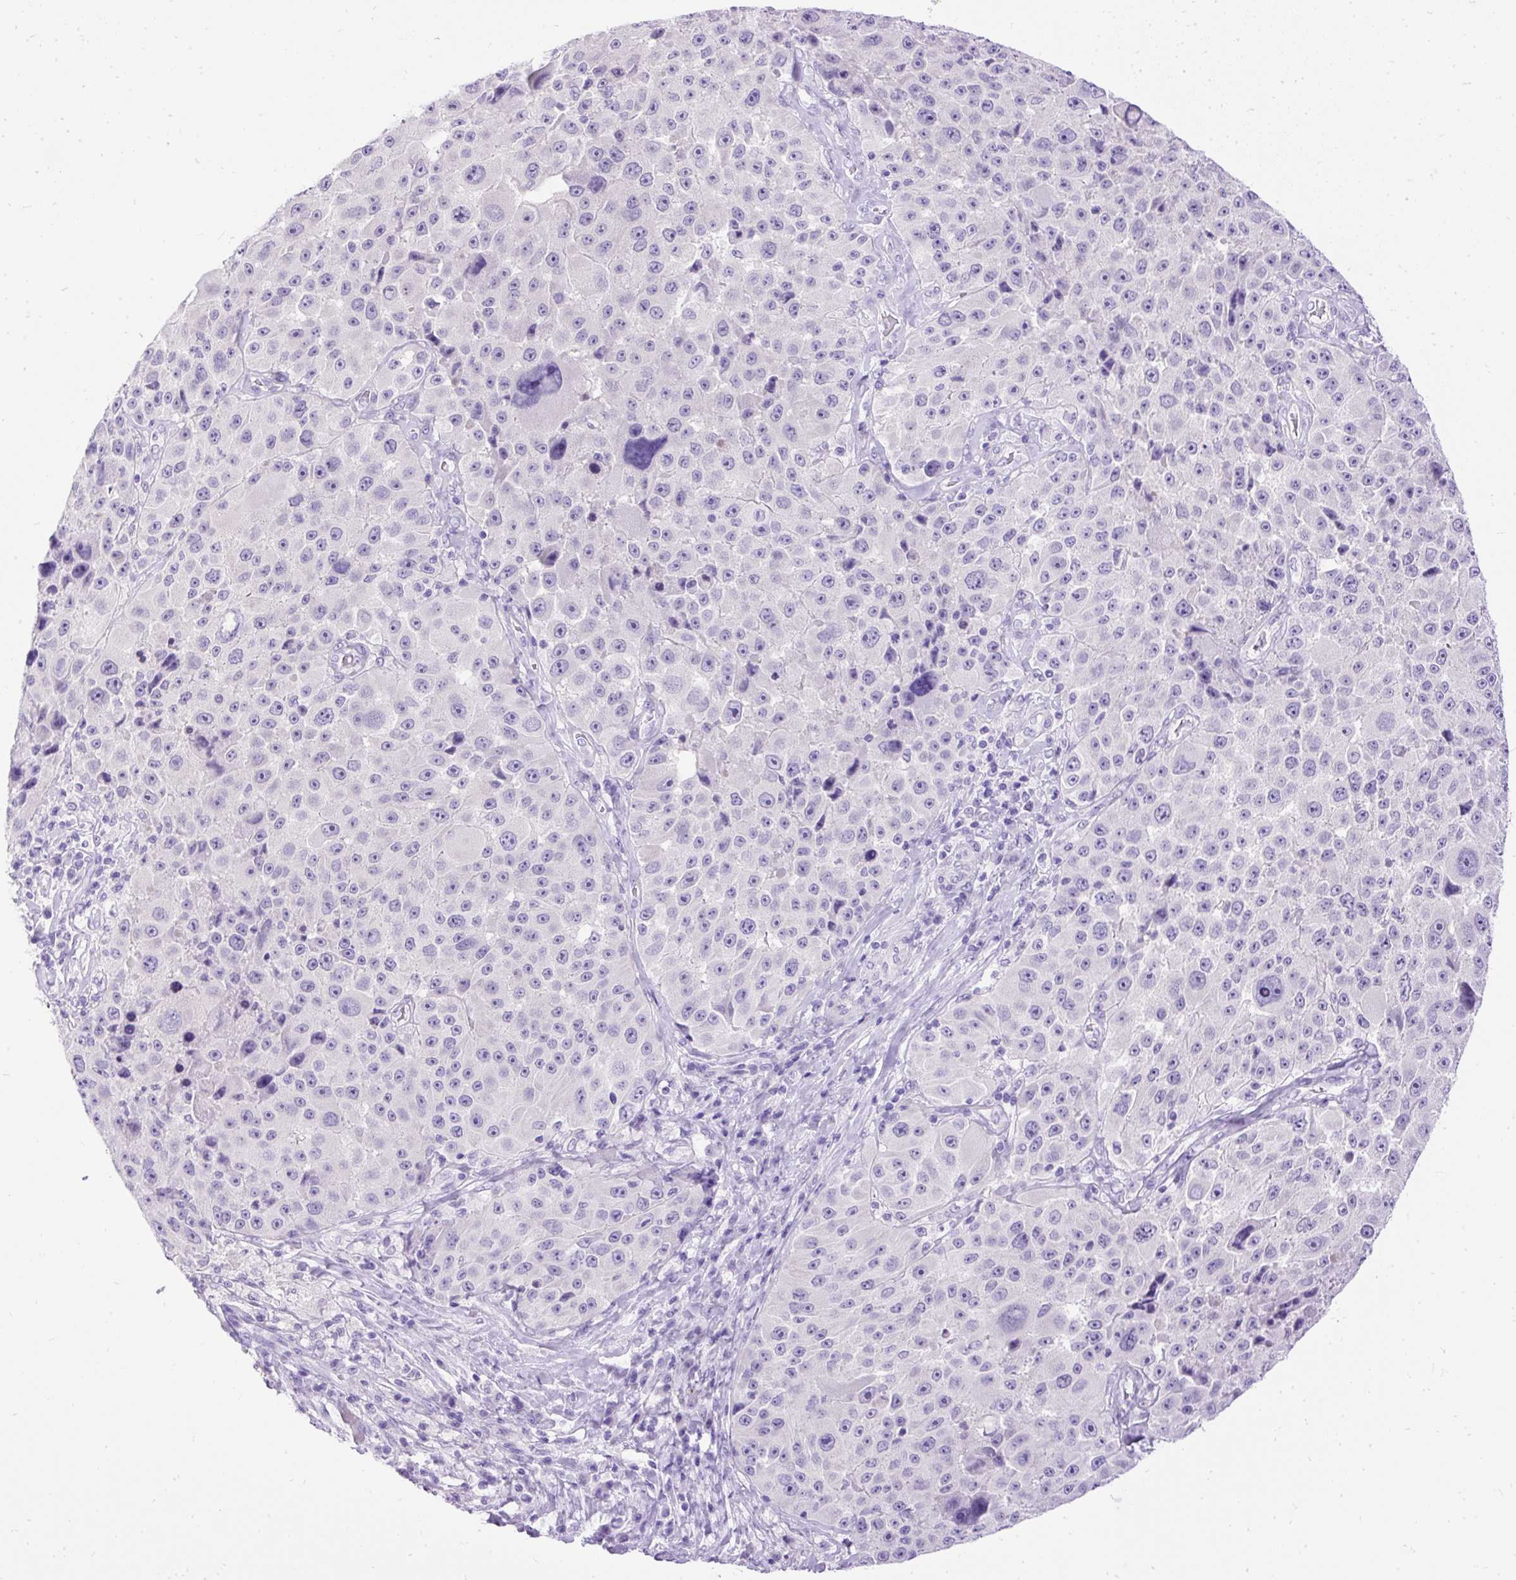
{"staining": {"intensity": "negative", "quantity": "none", "location": "none"}, "tissue": "melanoma", "cell_type": "Tumor cells", "image_type": "cancer", "snomed": [{"axis": "morphology", "description": "Malignant melanoma, Metastatic site"}, {"axis": "topography", "description": "Lymph node"}], "caption": "Tumor cells show no significant protein staining in melanoma.", "gene": "HEY1", "patient": {"sex": "male", "age": 62}}